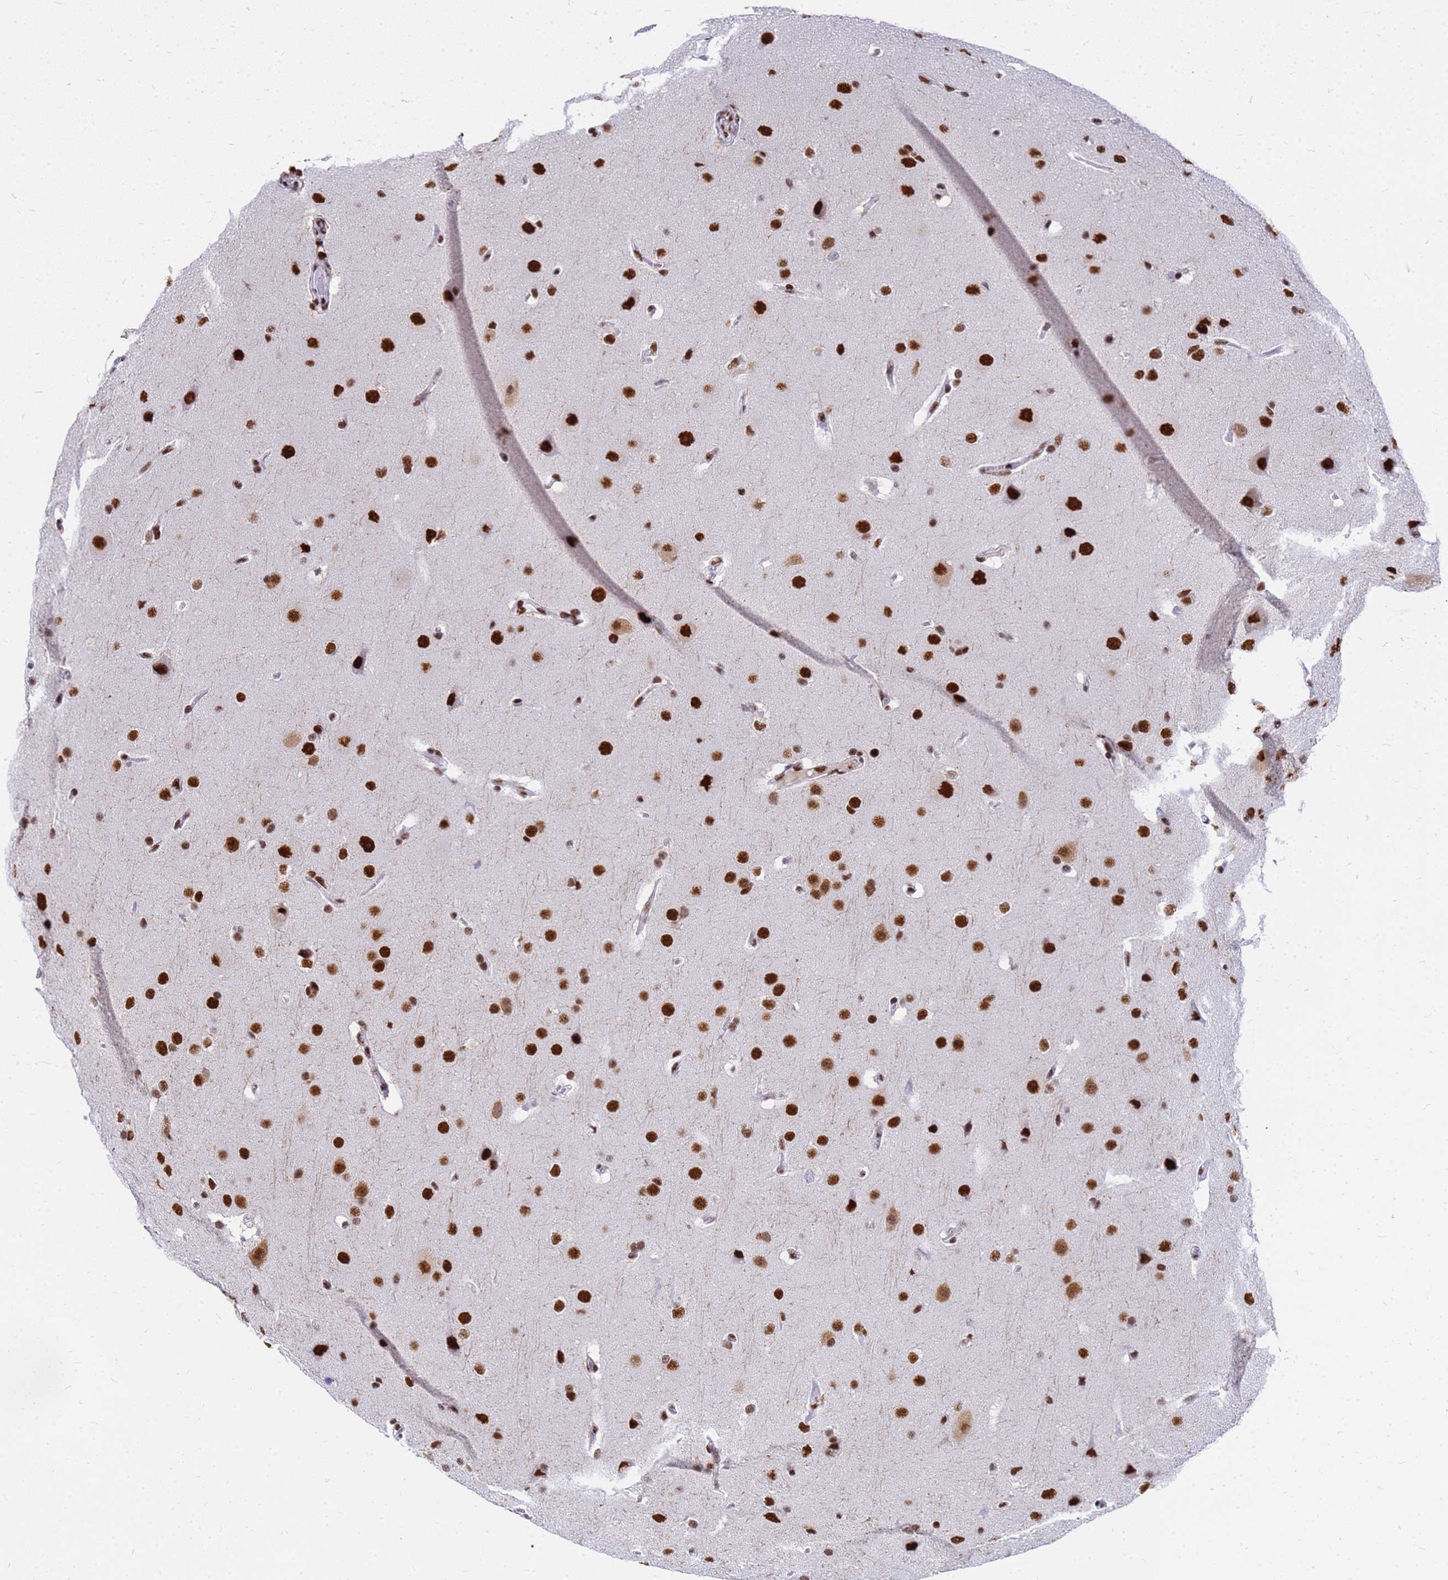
{"staining": {"intensity": "strong", "quantity": ">75%", "location": "nuclear"}, "tissue": "glioma", "cell_type": "Tumor cells", "image_type": "cancer", "snomed": [{"axis": "morphology", "description": "Glioma, malignant, Low grade"}, {"axis": "topography", "description": "Brain"}], "caption": "This is an image of IHC staining of glioma, which shows strong expression in the nuclear of tumor cells.", "gene": "SART3", "patient": {"sex": "female", "age": 37}}